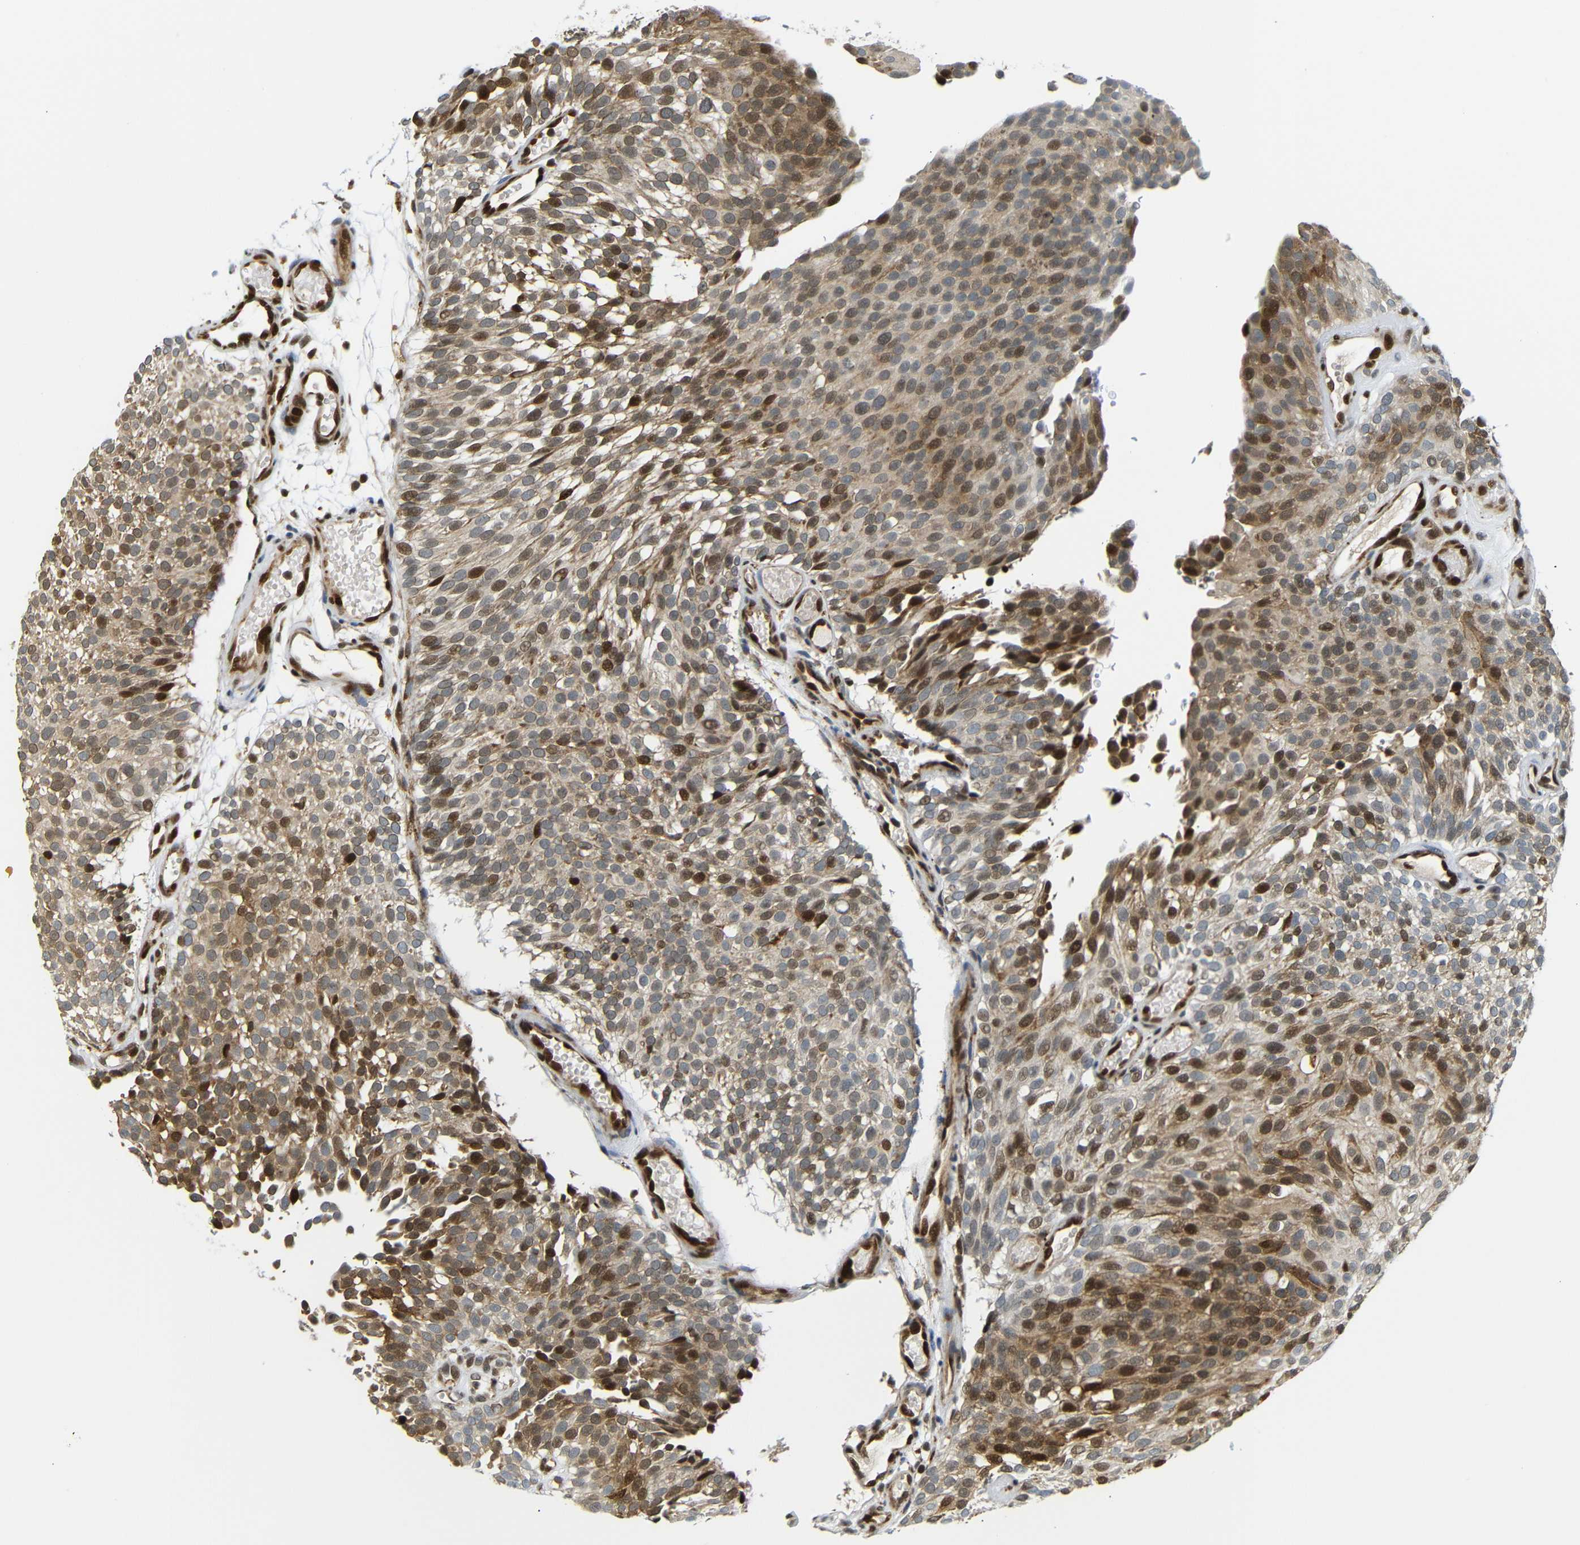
{"staining": {"intensity": "moderate", "quantity": ">75%", "location": "cytoplasmic/membranous,nuclear"}, "tissue": "urothelial cancer", "cell_type": "Tumor cells", "image_type": "cancer", "snomed": [{"axis": "morphology", "description": "Urothelial carcinoma, Low grade"}, {"axis": "topography", "description": "Urinary bladder"}], "caption": "Protein analysis of low-grade urothelial carcinoma tissue demonstrates moderate cytoplasmic/membranous and nuclear staining in approximately >75% of tumor cells.", "gene": "SPCS2", "patient": {"sex": "male", "age": 78}}